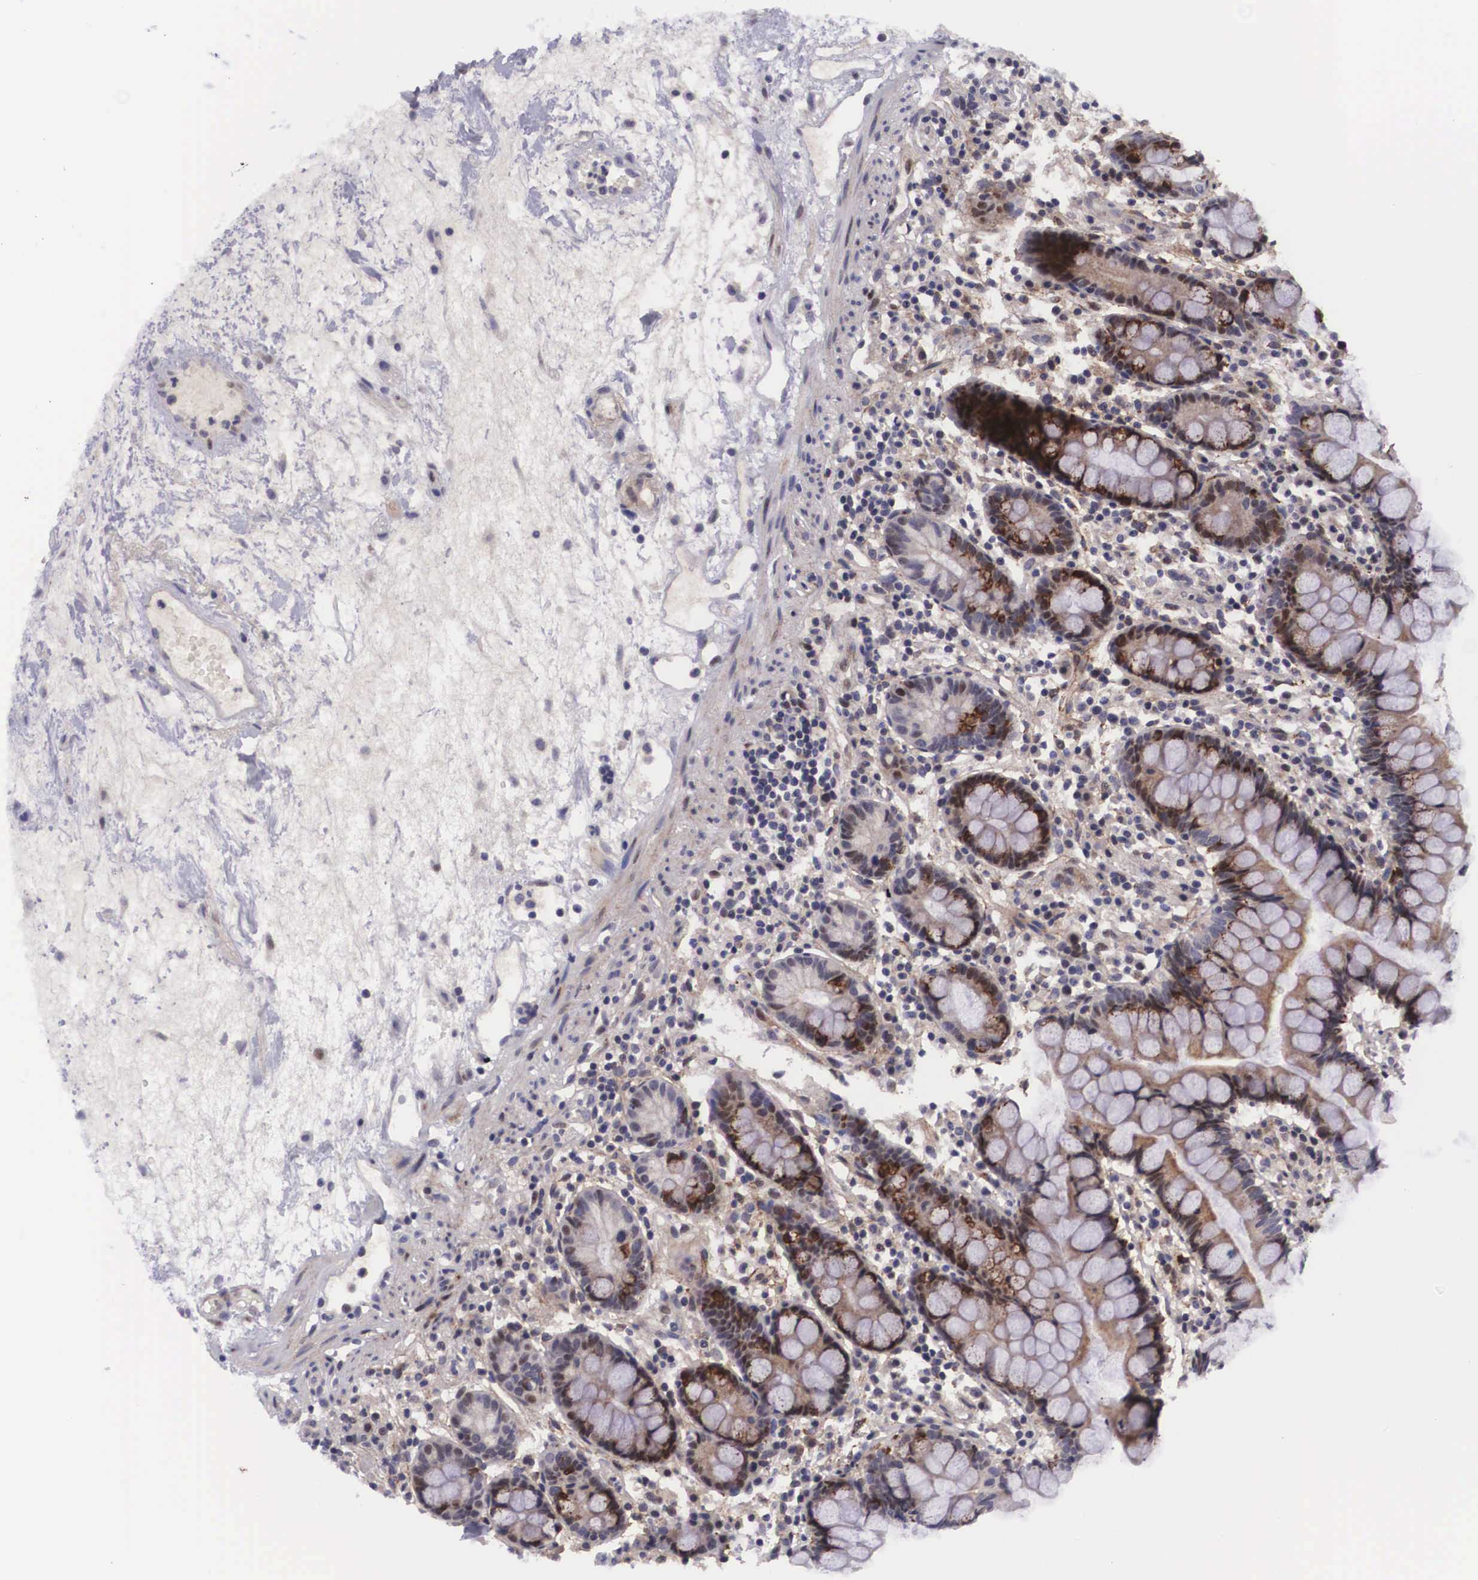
{"staining": {"intensity": "strong", "quantity": "25%-75%", "location": "cytoplasmic/membranous"}, "tissue": "small intestine", "cell_type": "Glandular cells", "image_type": "normal", "snomed": [{"axis": "morphology", "description": "Normal tissue, NOS"}, {"axis": "topography", "description": "Small intestine"}], "caption": "Protein staining displays strong cytoplasmic/membranous positivity in approximately 25%-75% of glandular cells in unremarkable small intestine.", "gene": "EMID1", "patient": {"sex": "female", "age": 51}}